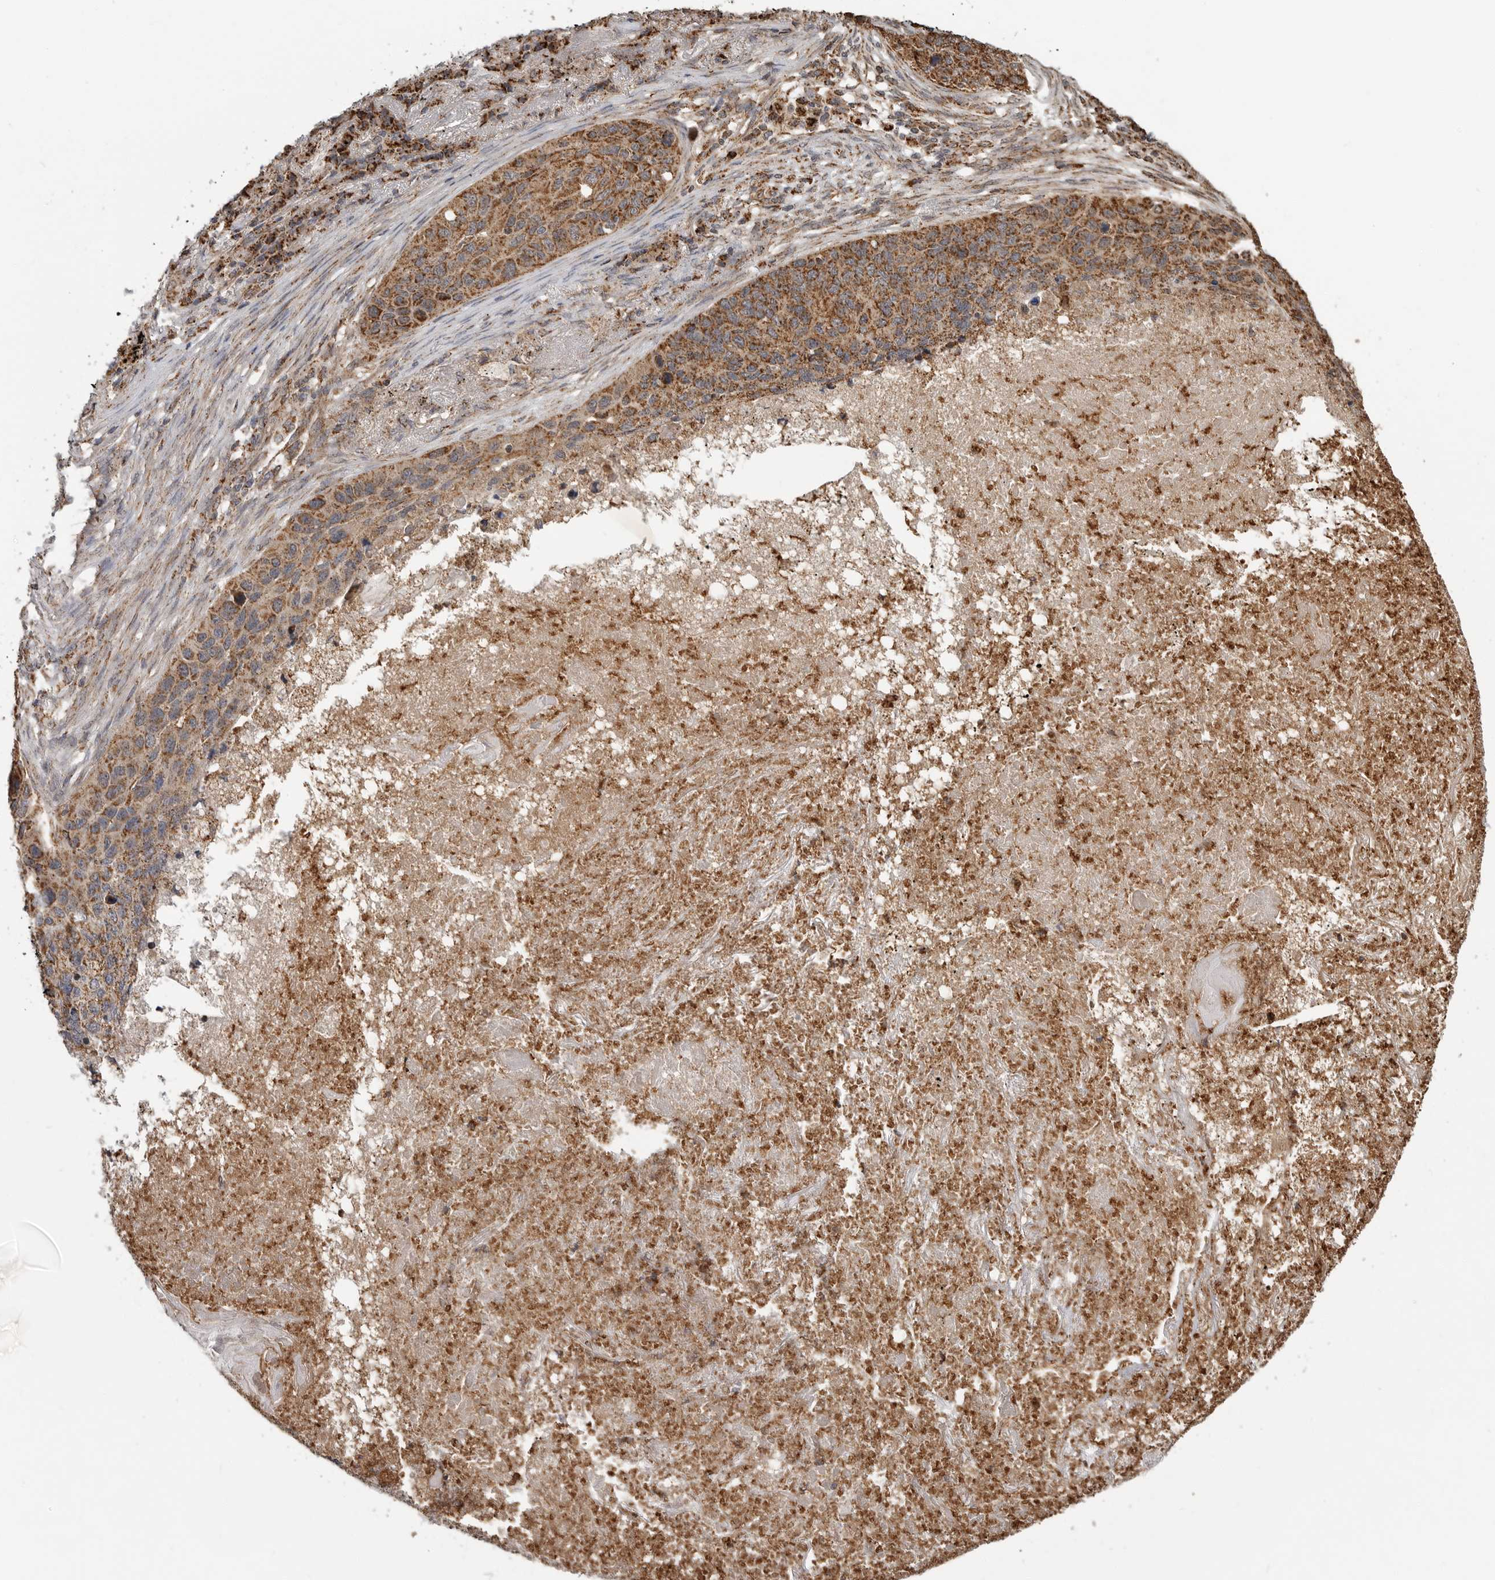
{"staining": {"intensity": "moderate", "quantity": ">75%", "location": "cytoplasmic/membranous"}, "tissue": "lung cancer", "cell_type": "Tumor cells", "image_type": "cancer", "snomed": [{"axis": "morphology", "description": "Squamous cell carcinoma, NOS"}, {"axis": "topography", "description": "Lung"}], "caption": "Human lung cancer (squamous cell carcinoma) stained for a protein (brown) reveals moderate cytoplasmic/membranous positive positivity in about >75% of tumor cells.", "gene": "GCNT2", "patient": {"sex": "female", "age": 63}}